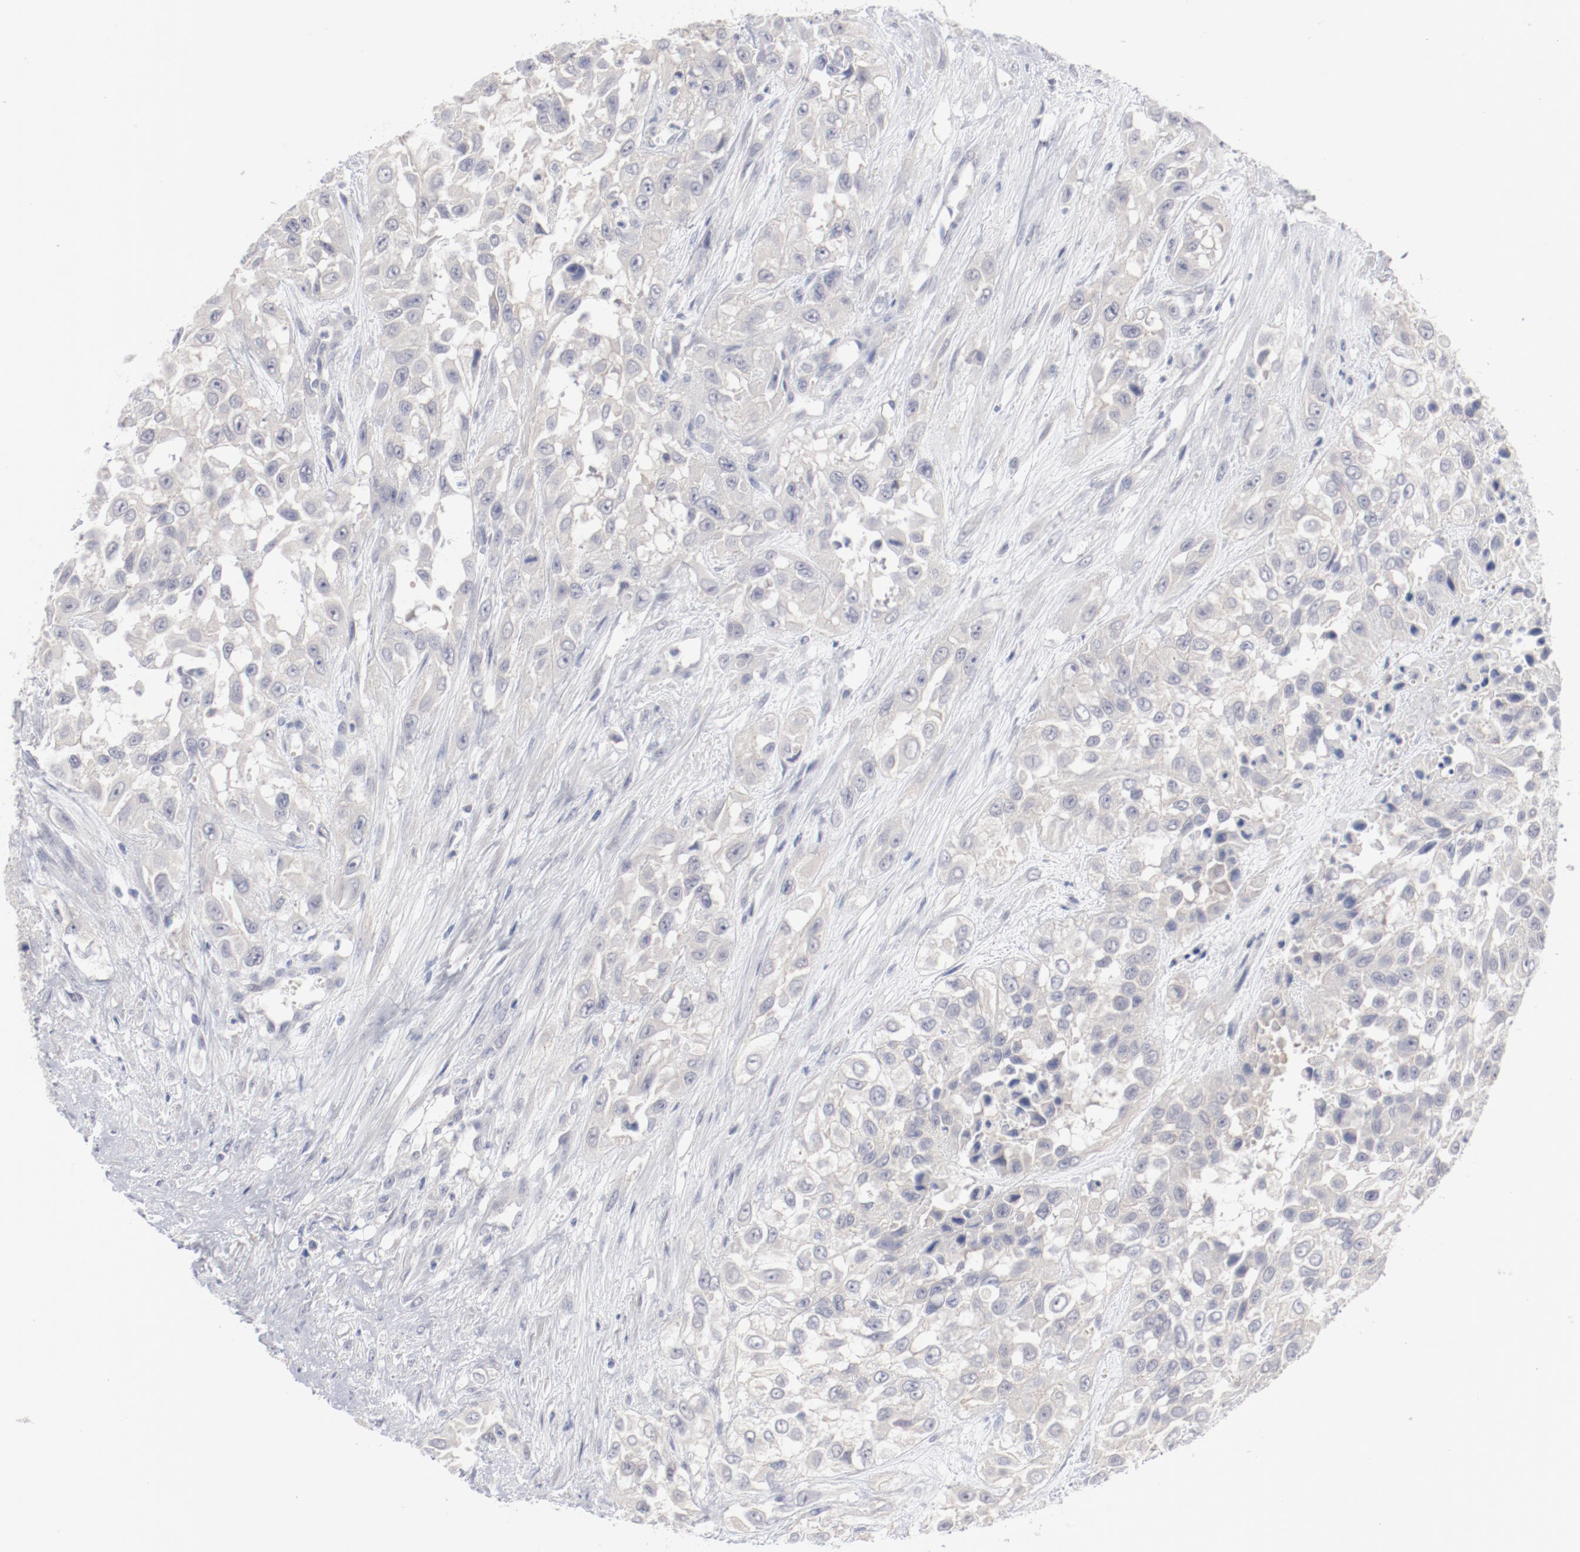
{"staining": {"intensity": "negative", "quantity": "none", "location": "none"}, "tissue": "urothelial cancer", "cell_type": "Tumor cells", "image_type": "cancer", "snomed": [{"axis": "morphology", "description": "Urothelial carcinoma, High grade"}, {"axis": "topography", "description": "Urinary bladder"}], "caption": "A histopathology image of human urothelial cancer is negative for staining in tumor cells.", "gene": "SH3BGR", "patient": {"sex": "male", "age": 57}}